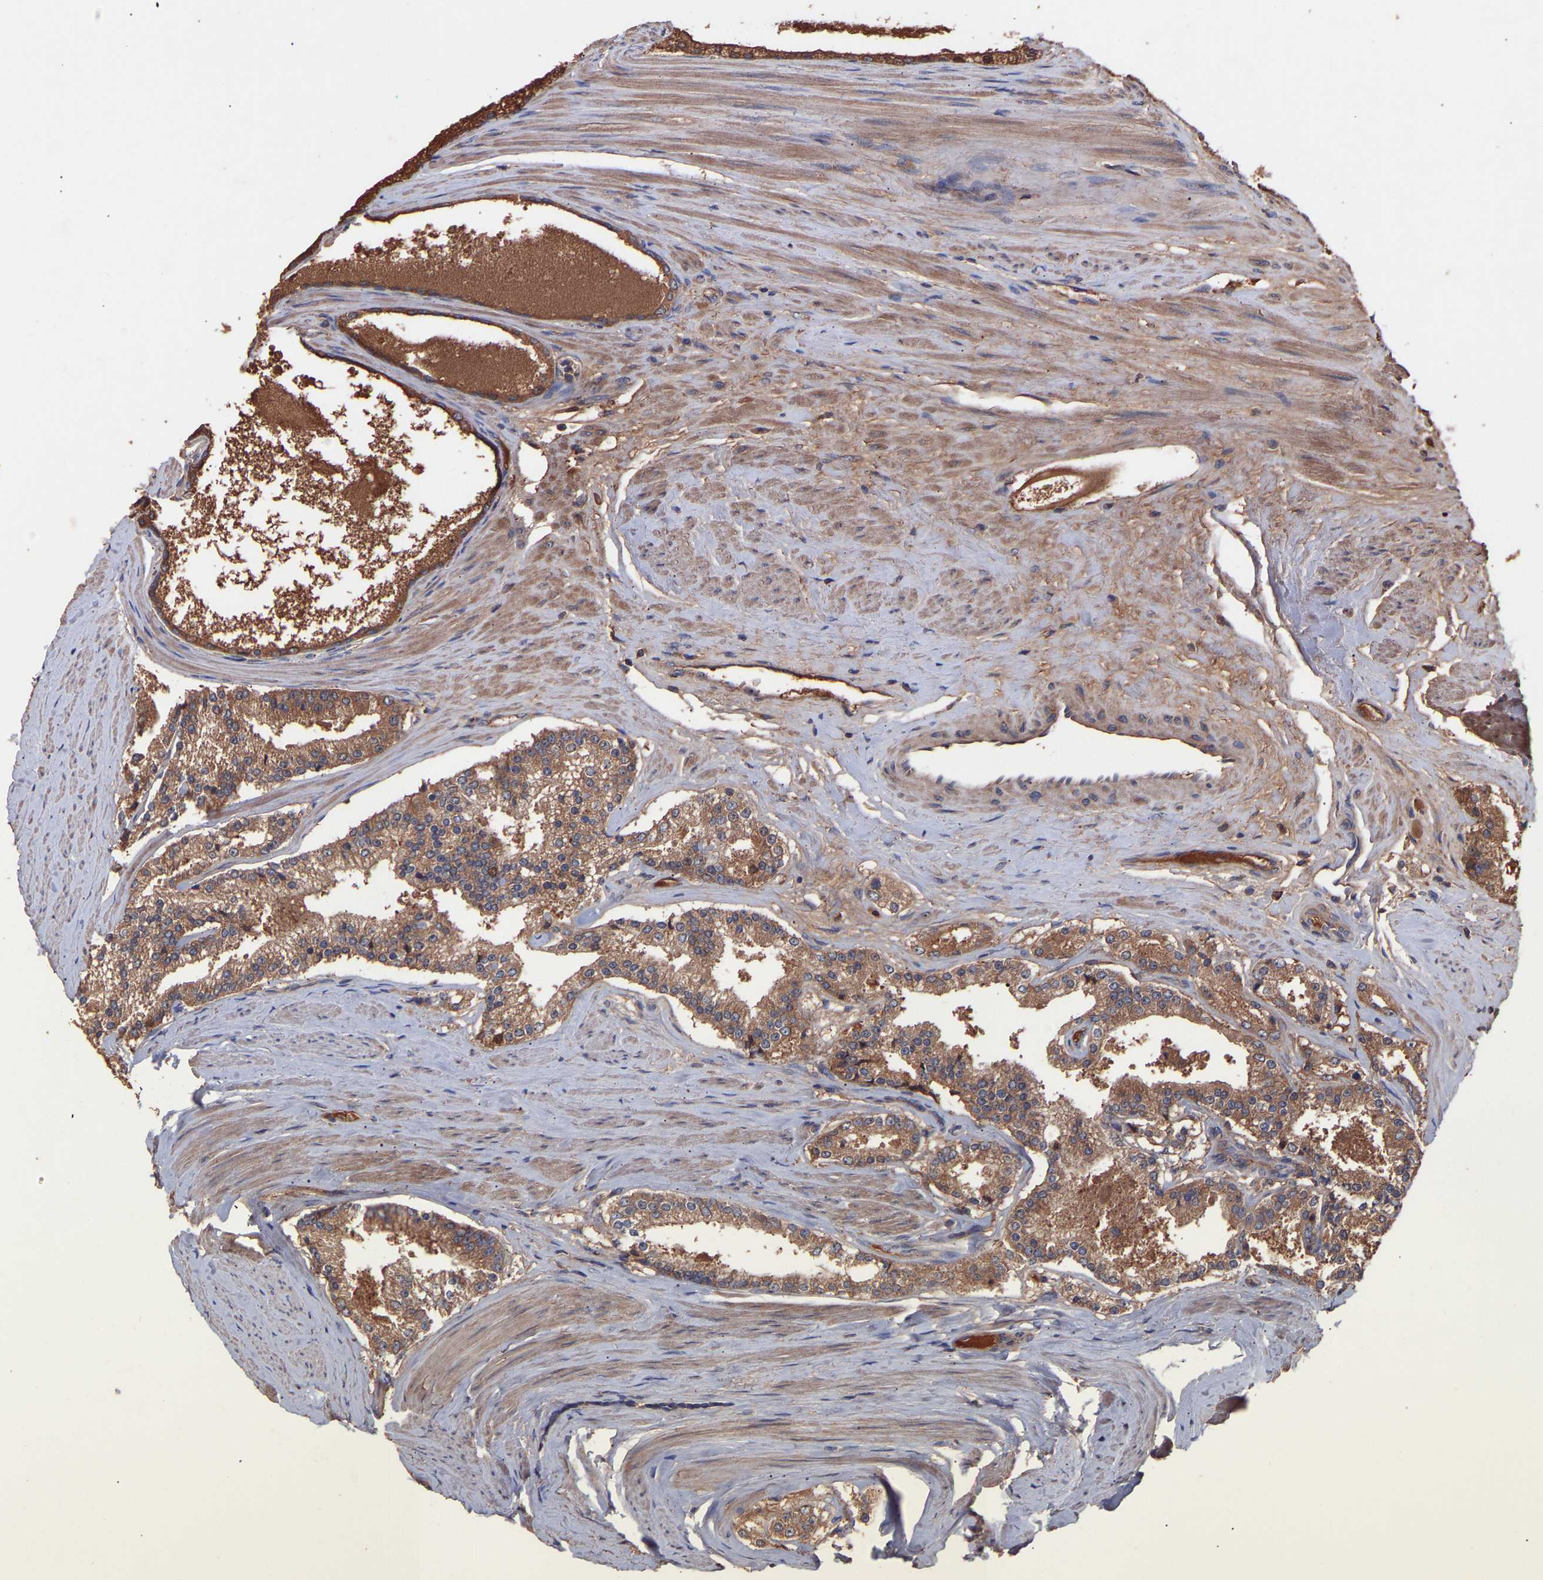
{"staining": {"intensity": "moderate", "quantity": ">75%", "location": "cytoplasmic/membranous"}, "tissue": "prostate cancer", "cell_type": "Tumor cells", "image_type": "cancer", "snomed": [{"axis": "morphology", "description": "Adenocarcinoma, Low grade"}, {"axis": "topography", "description": "Prostate"}], "caption": "Immunohistochemical staining of prostate adenocarcinoma (low-grade) shows medium levels of moderate cytoplasmic/membranous positivity in approximately >75% of tumor cells.", "gene": "TMEM268", "patient": {"sex": "male", "age": 70}}